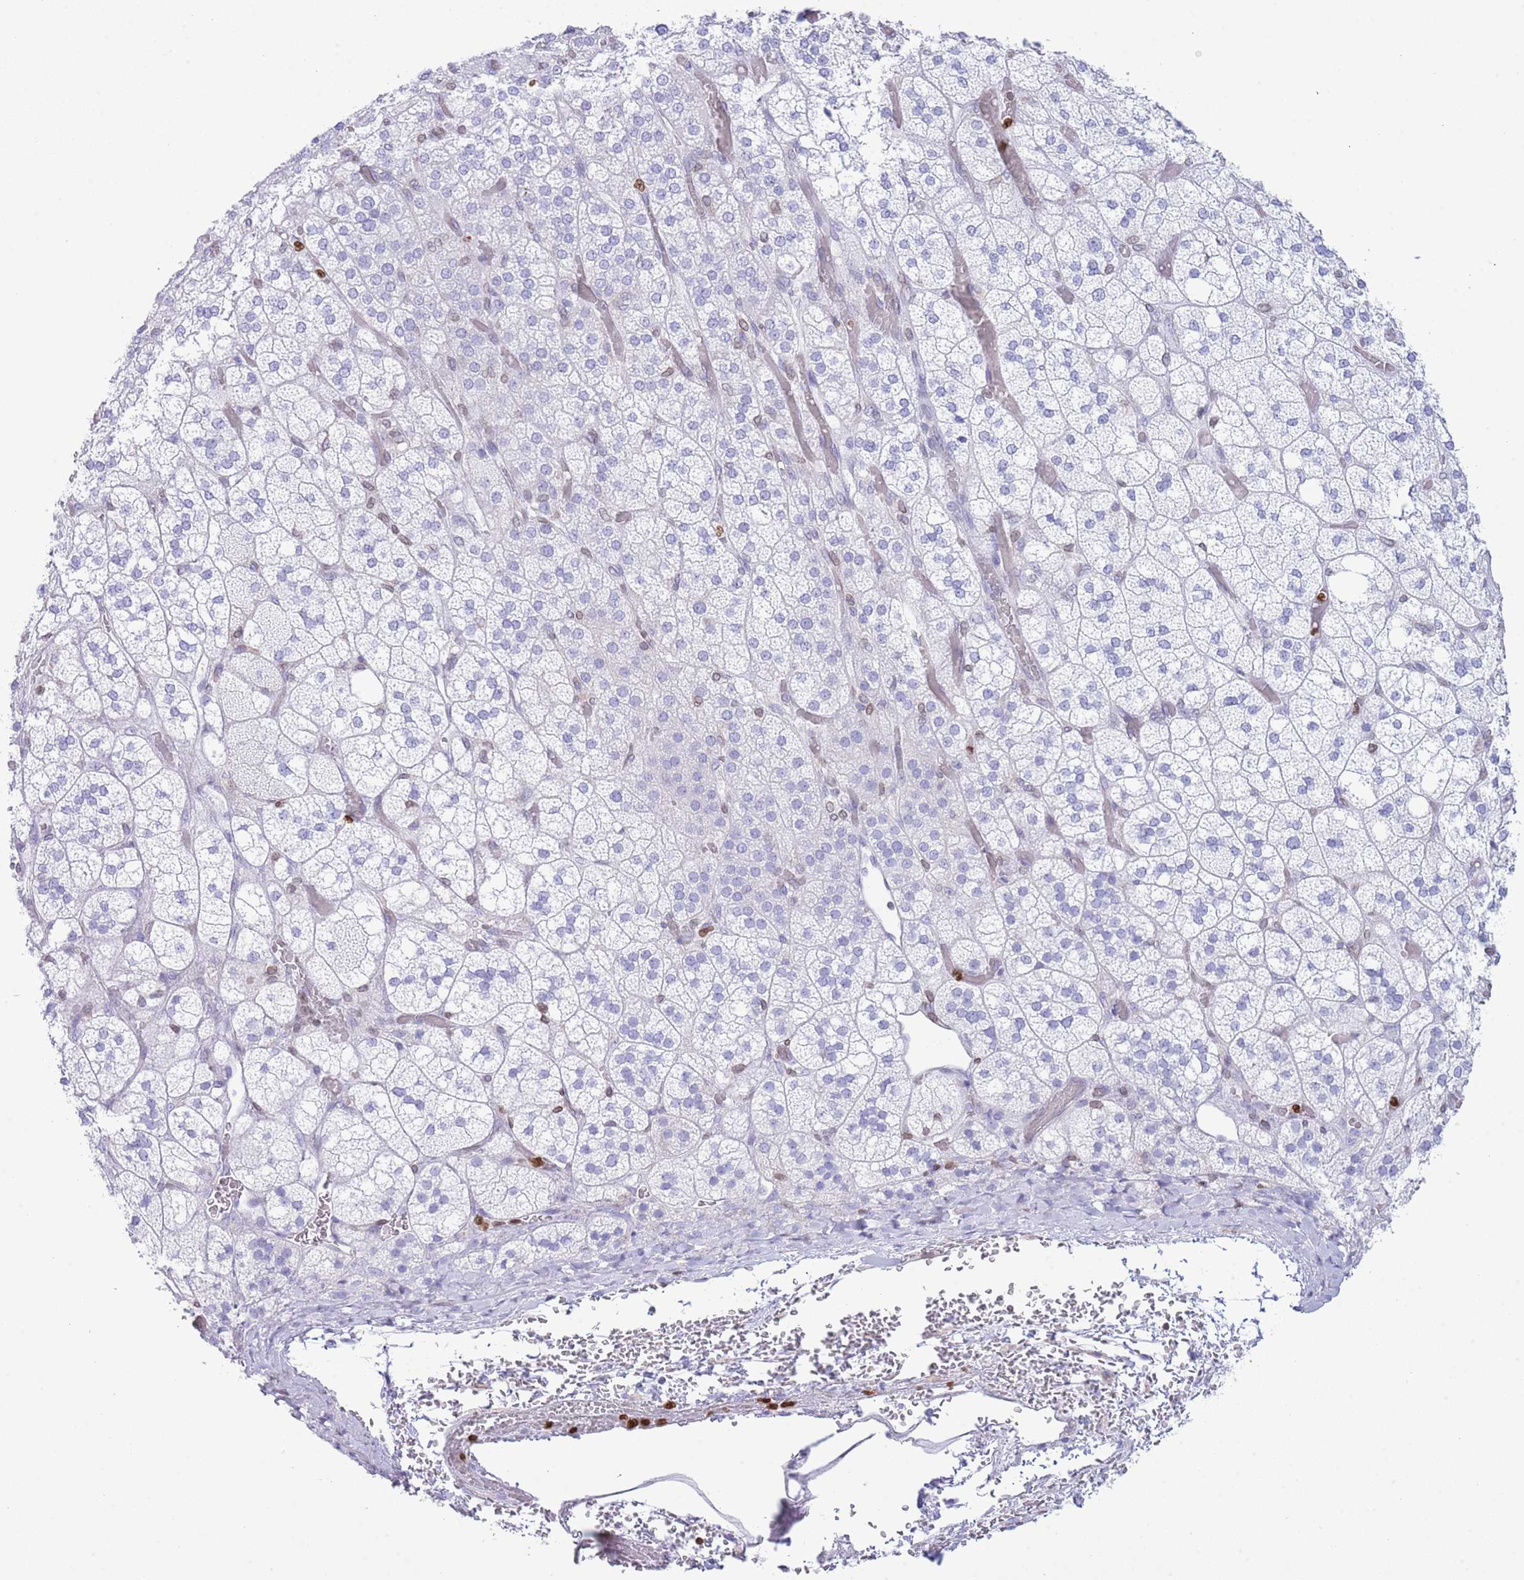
{"staining": {"intensity": "negative", "quantity": "none", "location": "none"}, "tissue": "adrenal gland", "cell_type": "Glandular cells", "image_type": "normal", "snomed": [{"axis": "morphology", "description": "Normal tissue, NOS"}, {"axis": "topography", "description": "Adrenal gland"}], "caption": "High power microscopy photomicrograph of an IHC photomicrograph of unremarkable adrenal gland, revealing no significant expression in glandular cells.", "gene": "LBR", "patient": {"sex": "male", "age": 61}}